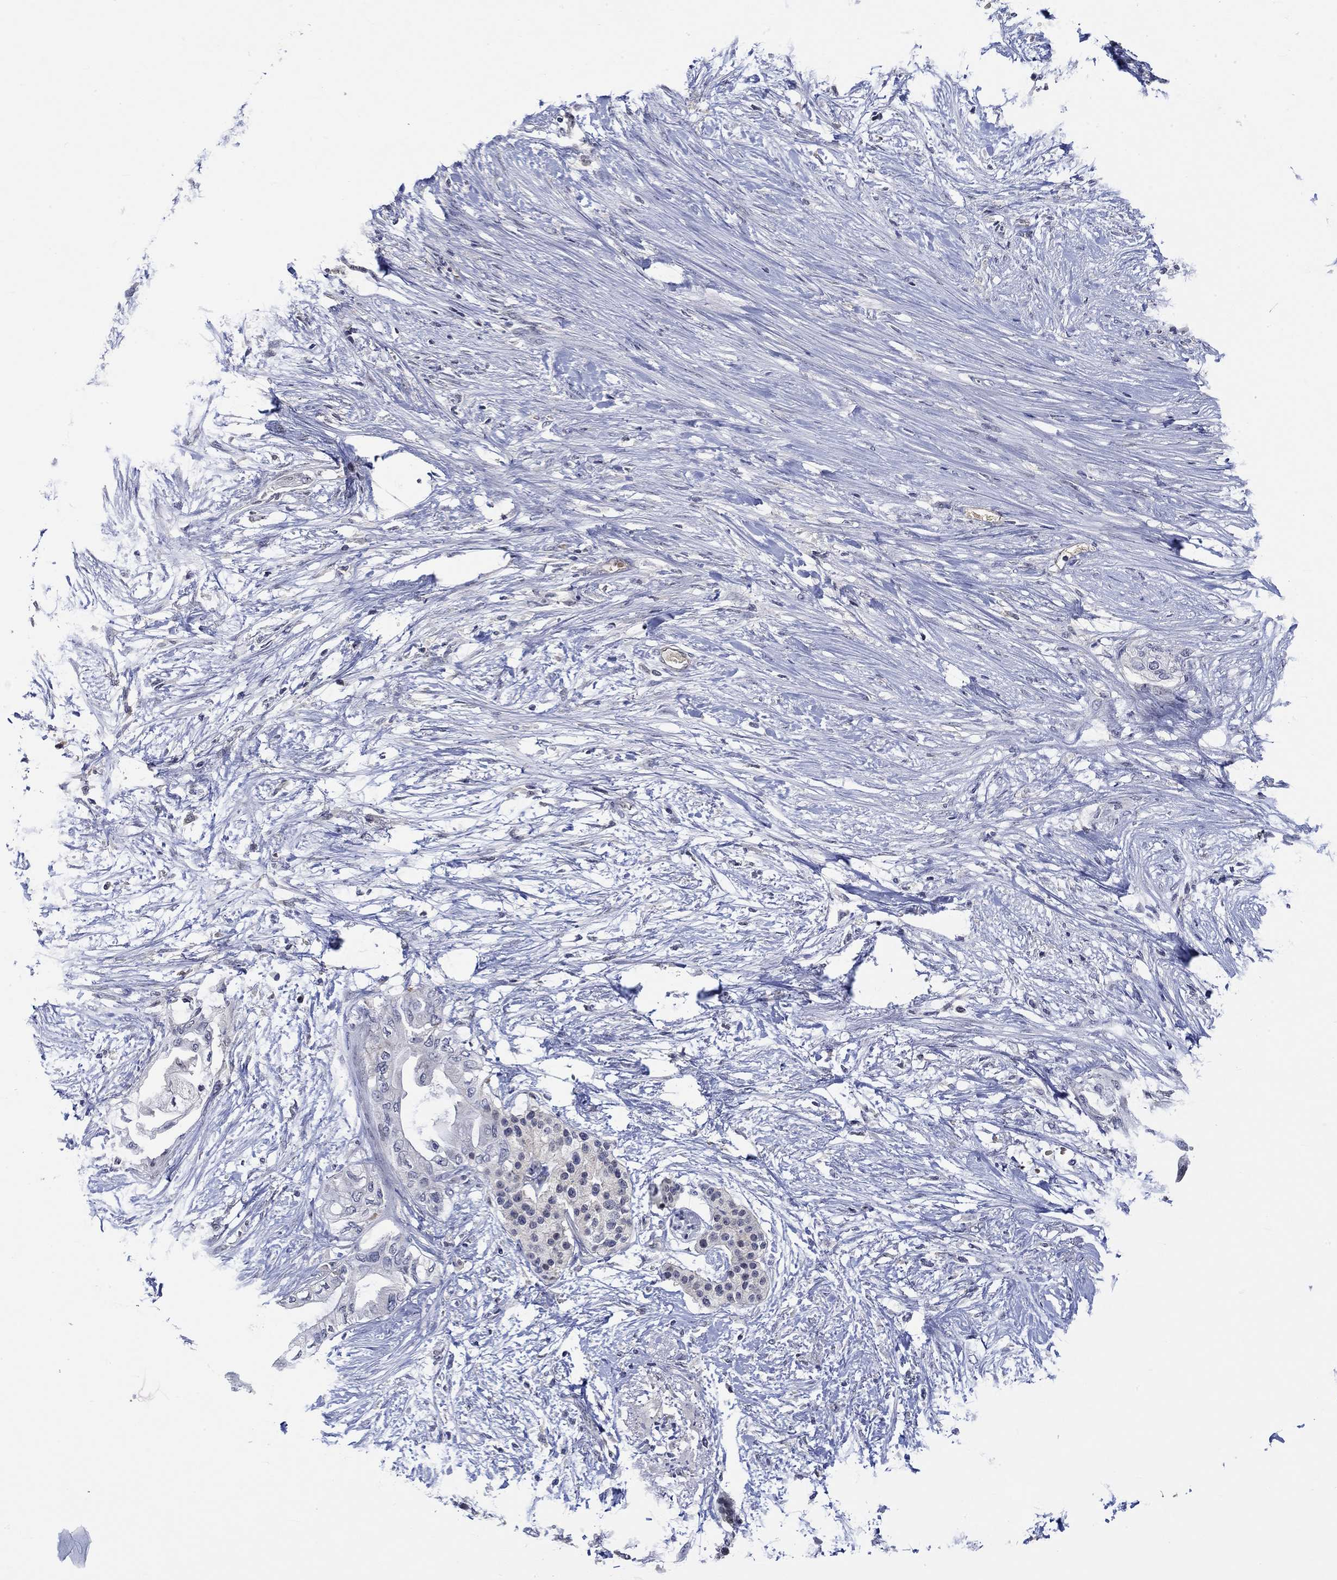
{"staining": {"intensity": "negative", "quantity": "none", "location": "none"}, "tissue": "pancreatic cancer", "cell_type": "Tumor cells", "image_type": "cancer", "snomed": [{"axis": "morphology", "description": "Normal tissue, NOS"}, {"axis": "morphology", "description": "Adenocarcinoma, NOS"}, {"axis": "topography", "description": "Pancreas"}, {"axis": "topography", "description": "Duodenum"}], "caption": "IHC photomicrograph of neoplastic tissue: adenocarcinoma (pancreatic) stained with DAB exhibits no significant protein positivity in tumor cells. (DAB IHC, high magnification).", "gene": "WASF1", "patient": {"sex": "female", "age": 60}}